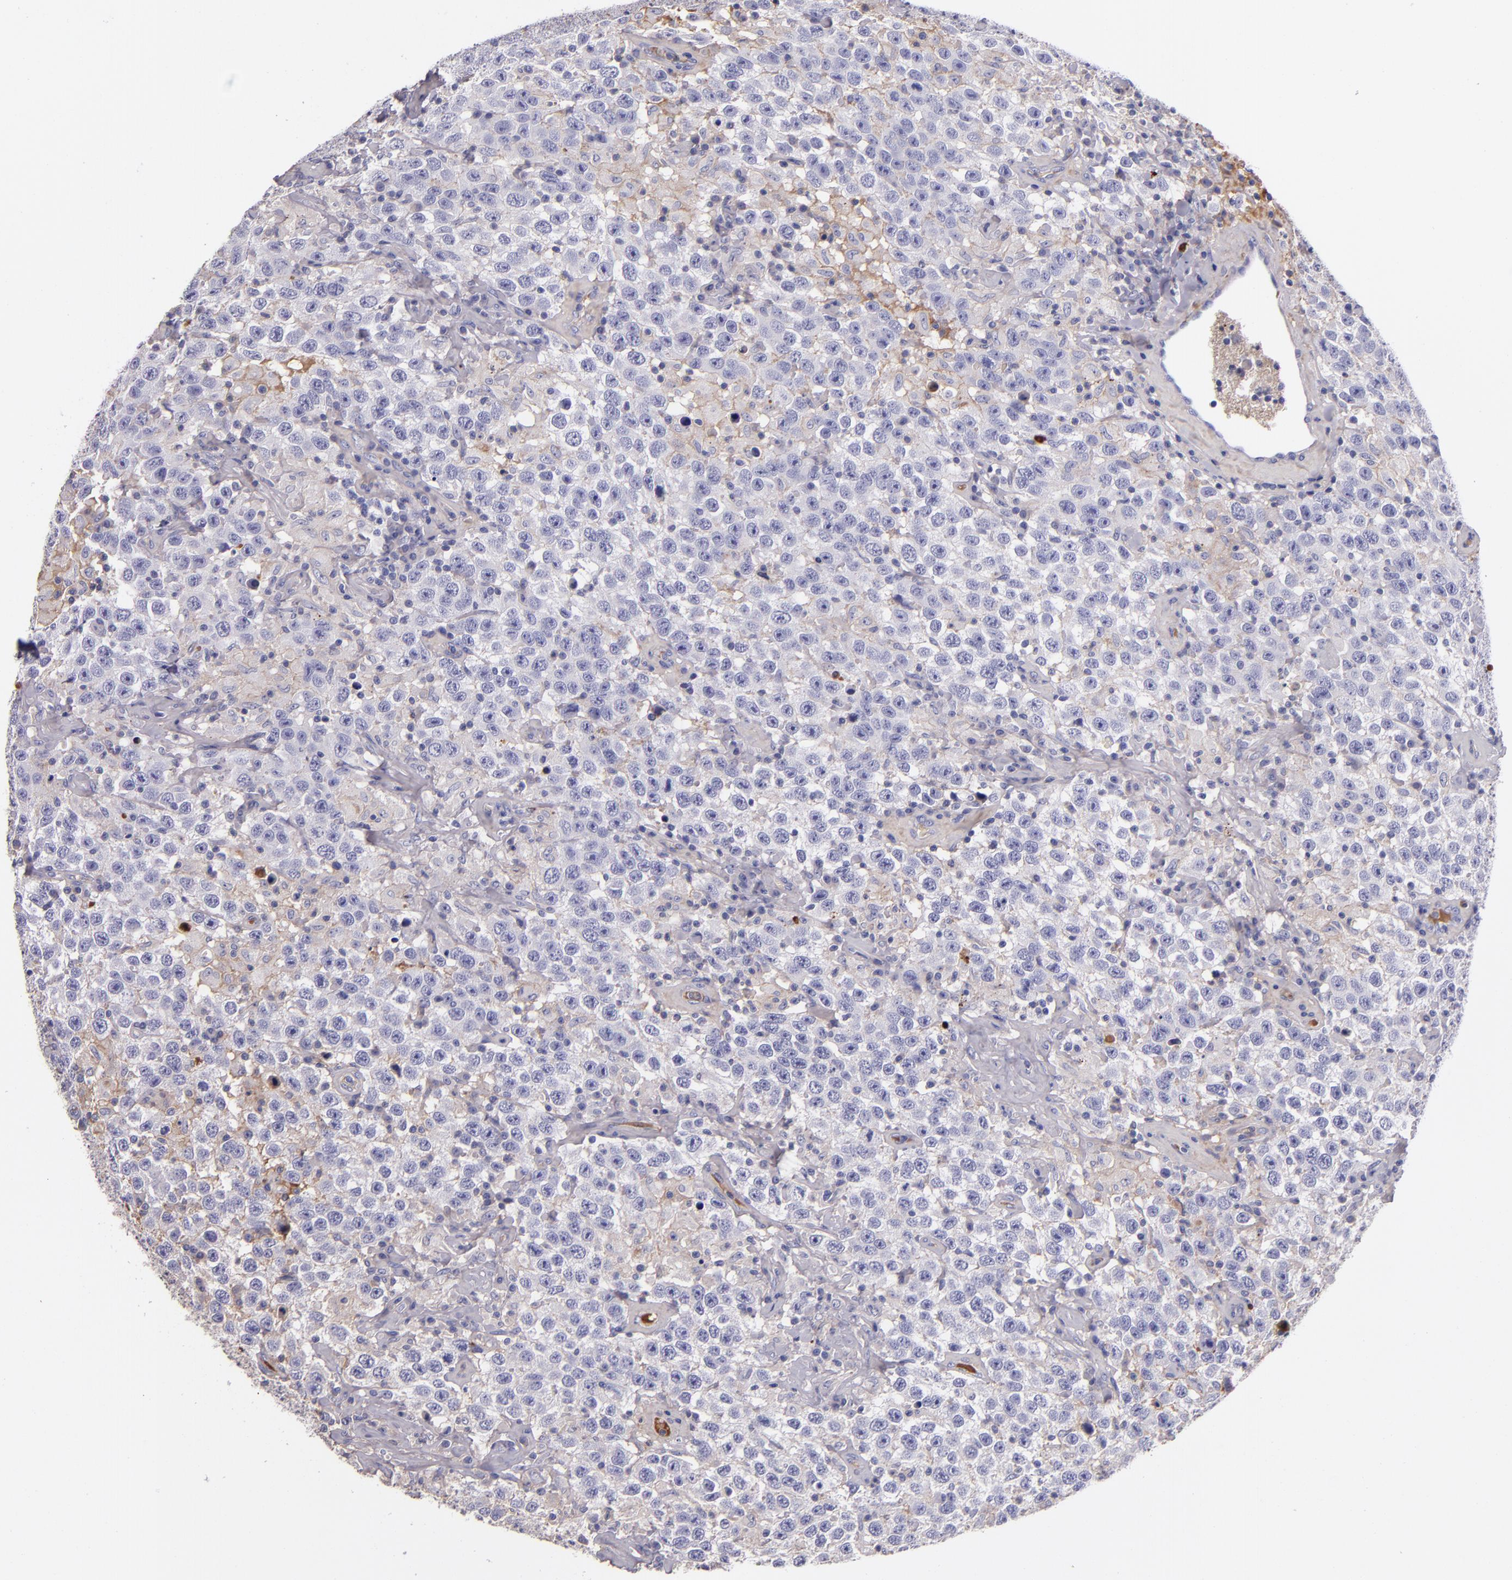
{"staining": {"intensity": "negative", "quantity": "none", "location": "none"}, "tissue": "testis cancer", "cell_type": "Tumor cells", "image_type": "cancer", "snomed": [{"axis": "morphology", "description": "Seminoma, NOS"}, {"axis": "topography", "description": "Testis"}], "caption": "Immunohistochemical staining of human seminoma (testis) demonstrates no significant staining in tumor cells.", "gene": "KNG1", "patient": {"sex": "male", "age": 41}}